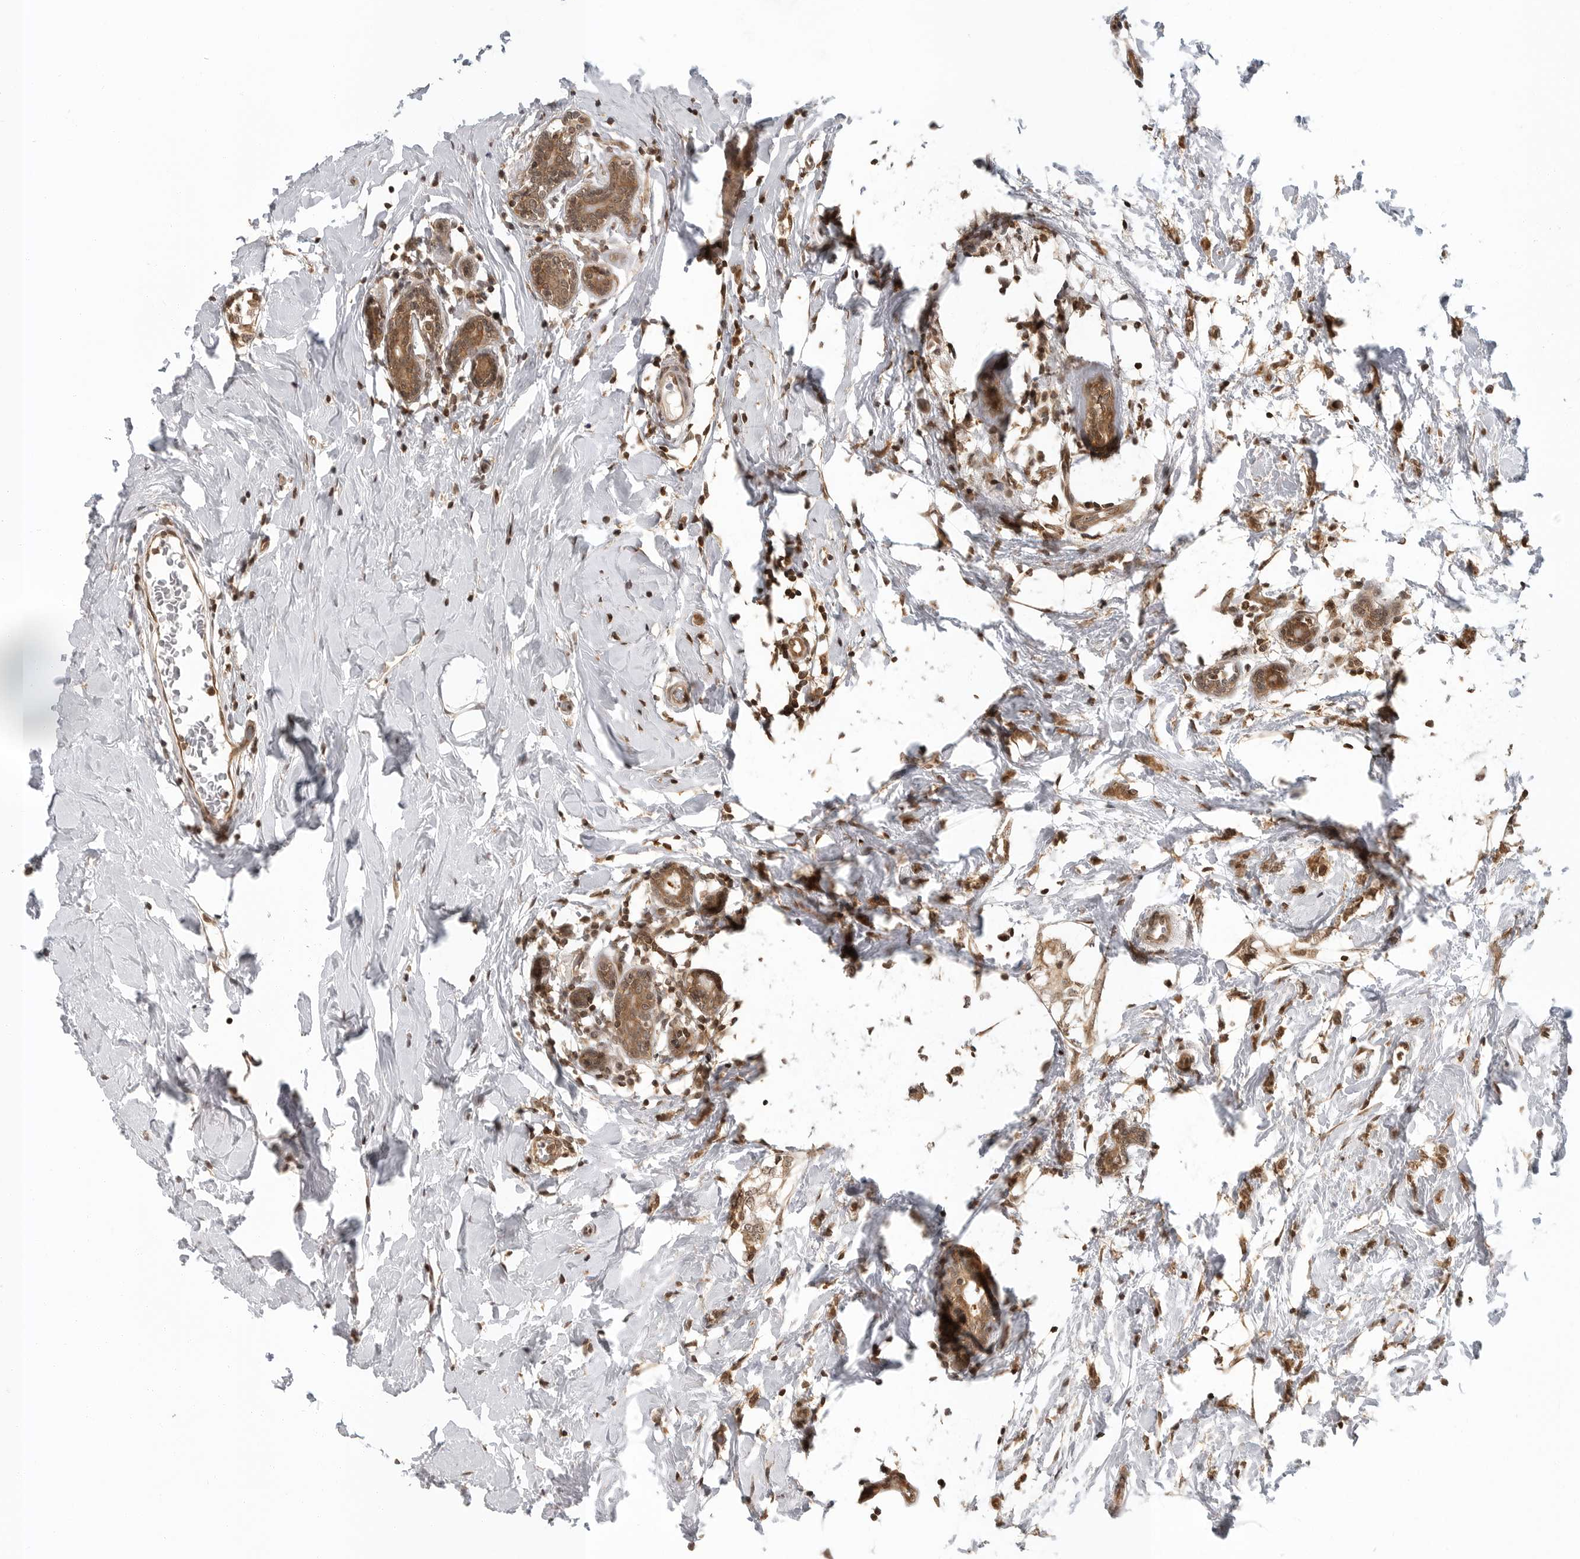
{"staining": {"intensity": "moderate", "quantity": ">75%", "location": "cytoplasmic/membranous,nuclear"}, "tissue": "breast cancer", "cell_type": "Tumor cells", "image_type": "cancer", "snomed": [{"axis": "morphology", "description": "Normal tissue, NOS"}, {"axis": "morphology", "description": "Lobular carcinoma"}, {"axis": "topography", "description": "Breast"}], "caption": "Immunohistochemistry (IHC) micrograph of human breast cancer stained for a protein (brown), which shows medium levels of moderate cytoplasmic/membranous and nuclear positivity in approximately >75% of tumor cells.", "gene": "SZRD1", "patient": {"sex": "female", "age": 47}}